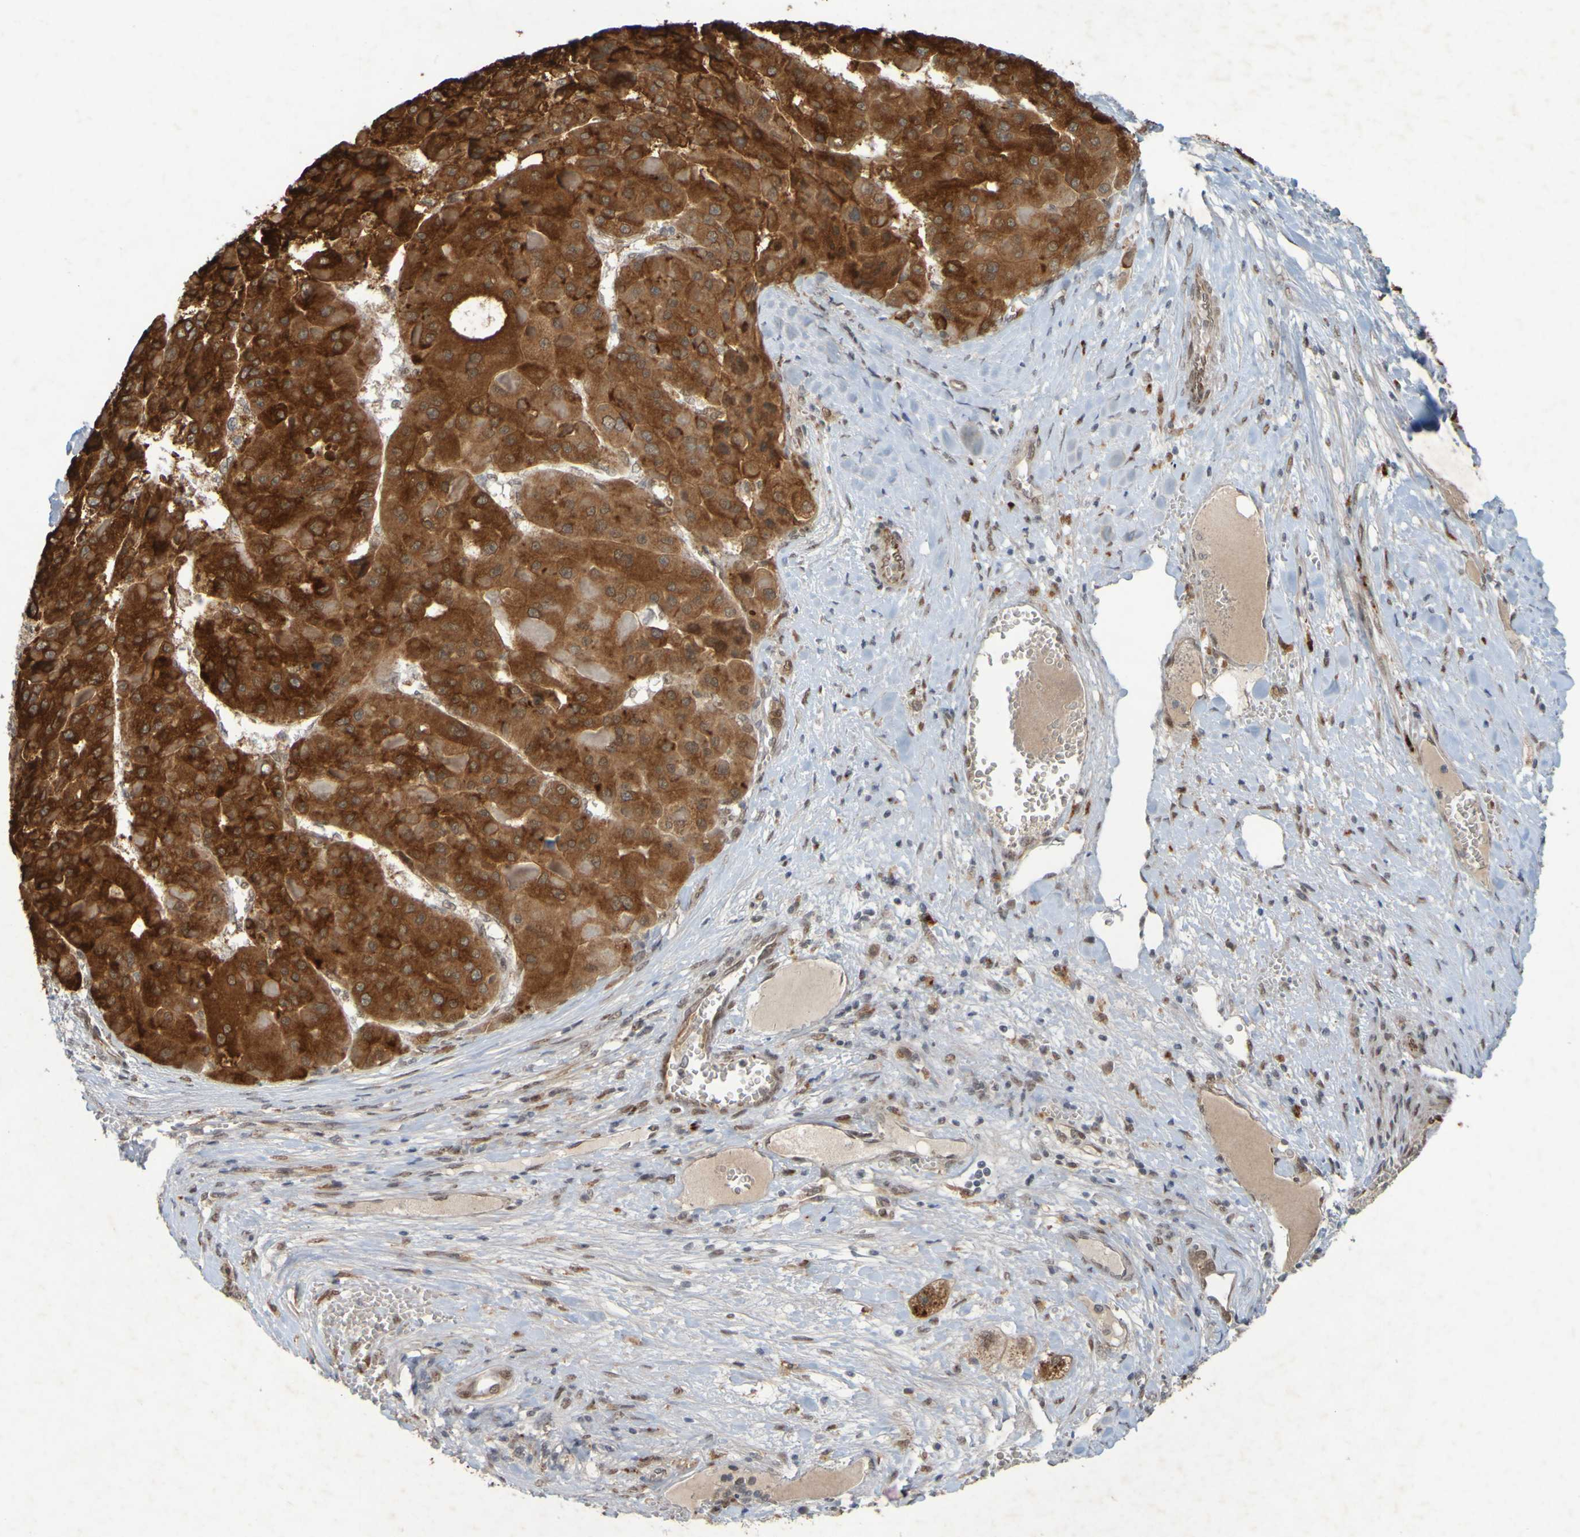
{"staining": {"intensity": "strong", "quantity": ">75%", "location": "cytoplasmic/membranous"}, "tissue": "liver cancer", "cell_type": "Tumor cells", "image_type": "cancer", "snomed": [{"axis": "morphology", "description": "Carcinoma, Hepatocellular, NOS"}, {"axis": "topography", "description": "Liver"}], "caption": "Strong cytoplasmic/membranous expression for a protein is seen in about >75% of tumor cells of liver cancer using immunohistochemistry.", "gene": "MCPH1", "patient": {"sex": "female", "age": 73}}